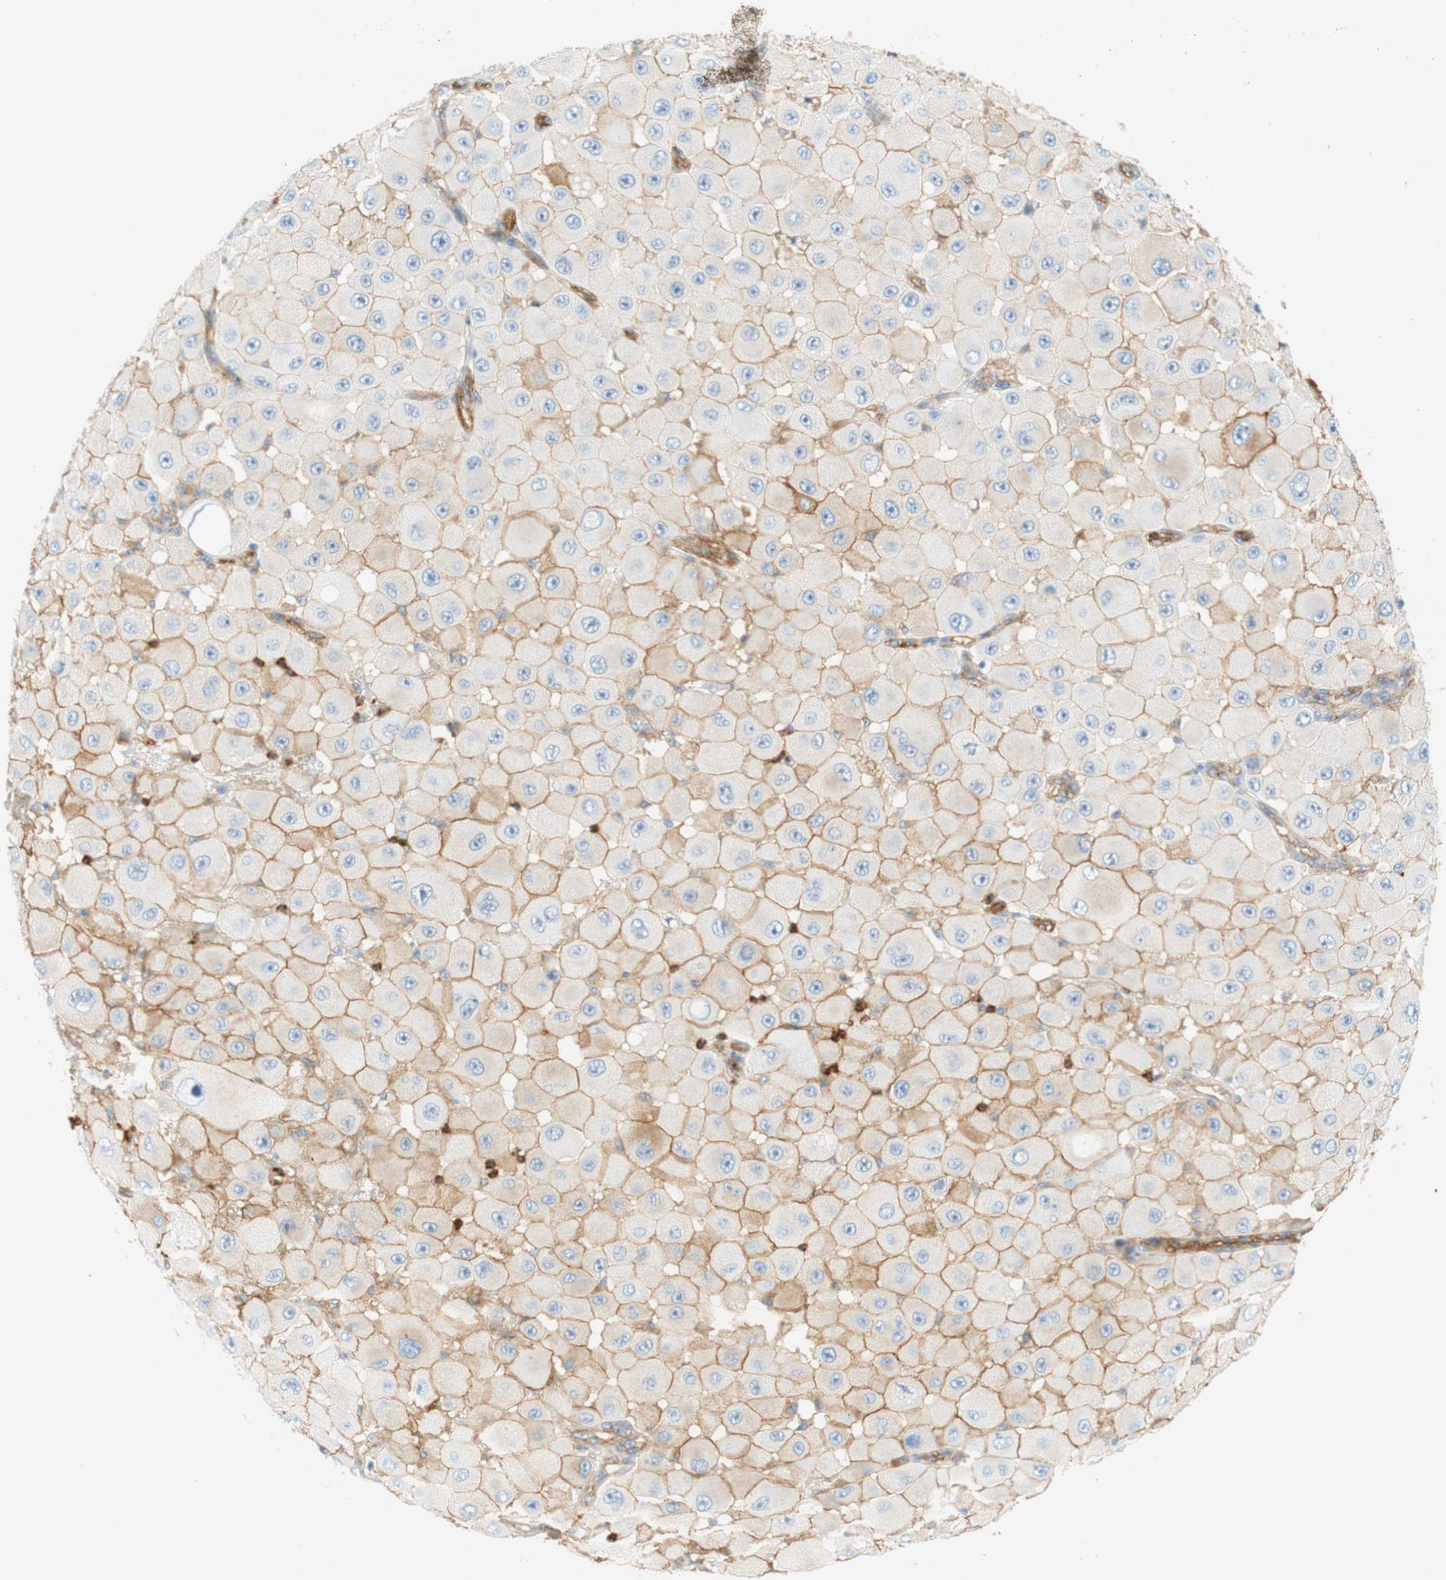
{"staining": {"intensity": "weak", "quantity": ">75%", "location": "cytoplasmic/membranous"}, "tissue": "melanoma", "cell_type": "Tumor cells", "image_type": "cancer", "snomed": [{"axis": "morphology", "description": "Malignant melanoma, NOS"}, {"axis": "topography", "description": "Skin"}], "caption": "Immunohistochemical staining of human malignant melanoma shows weak cytoplasmic/membranous protein expression in about >75% of tumor cells.", "gene": "STOM", "patient": {"sex": "female", "age": 81}}